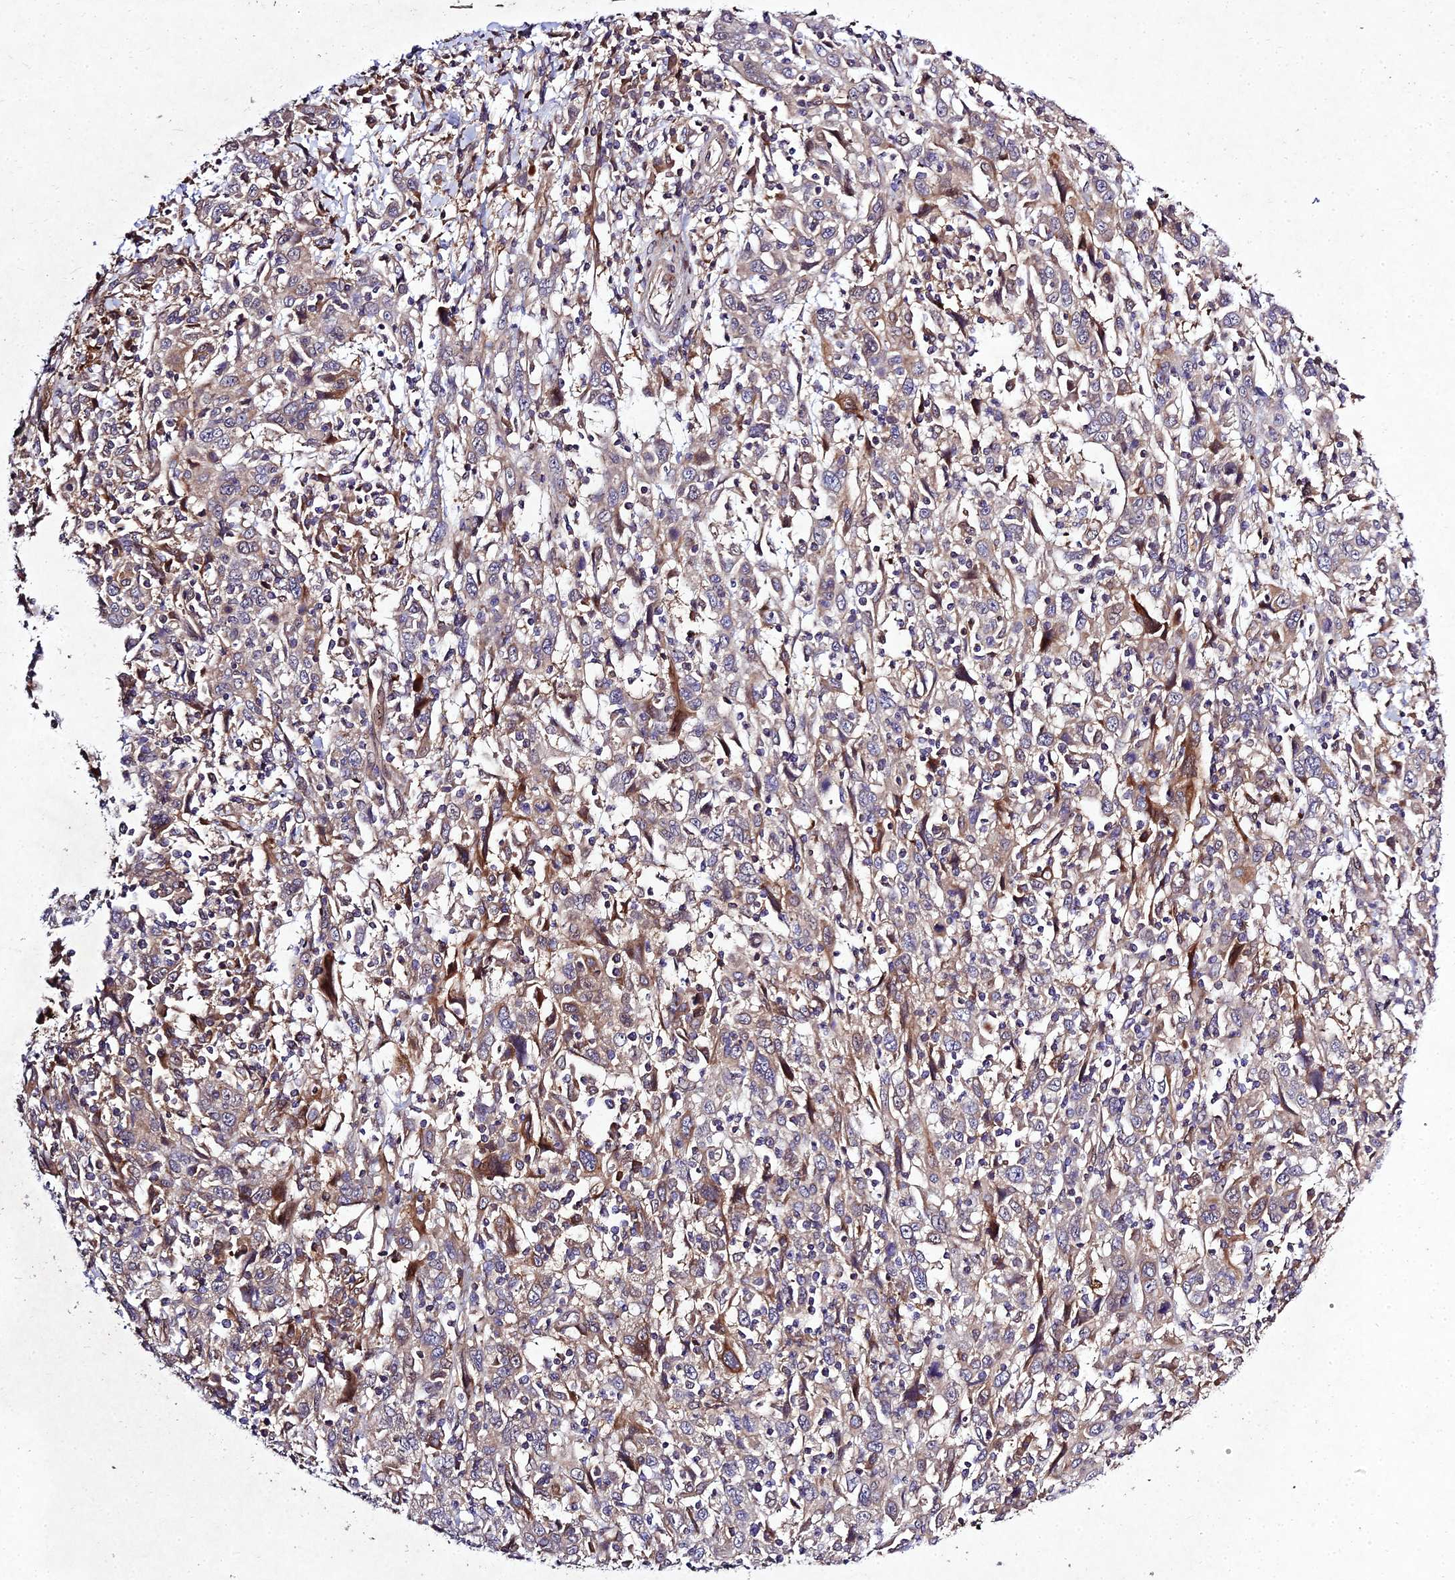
{"staining": {"intensity": "moderate", "quantity": "<25%", "location": "cytoplasmic/membranous"}, "tissue": "cervical cancer", "cell_type": "Tumor cells", "image_type": "cancer", "snomed": [{"axis": "morphology", "description": "Squamous cell carcinoma, NOS"}, {"axis": "topography", "description": "Cervix"}], "caption": "This is an image of immunohistochemistry (IHC) staining of cervical cancer (squamous cell carcinoma), which shows moderate positivity in the cytoplasmic/membranous of tumor cells.", "gene": "MKKS", "patient": {"sex": "female", "age": 46}}